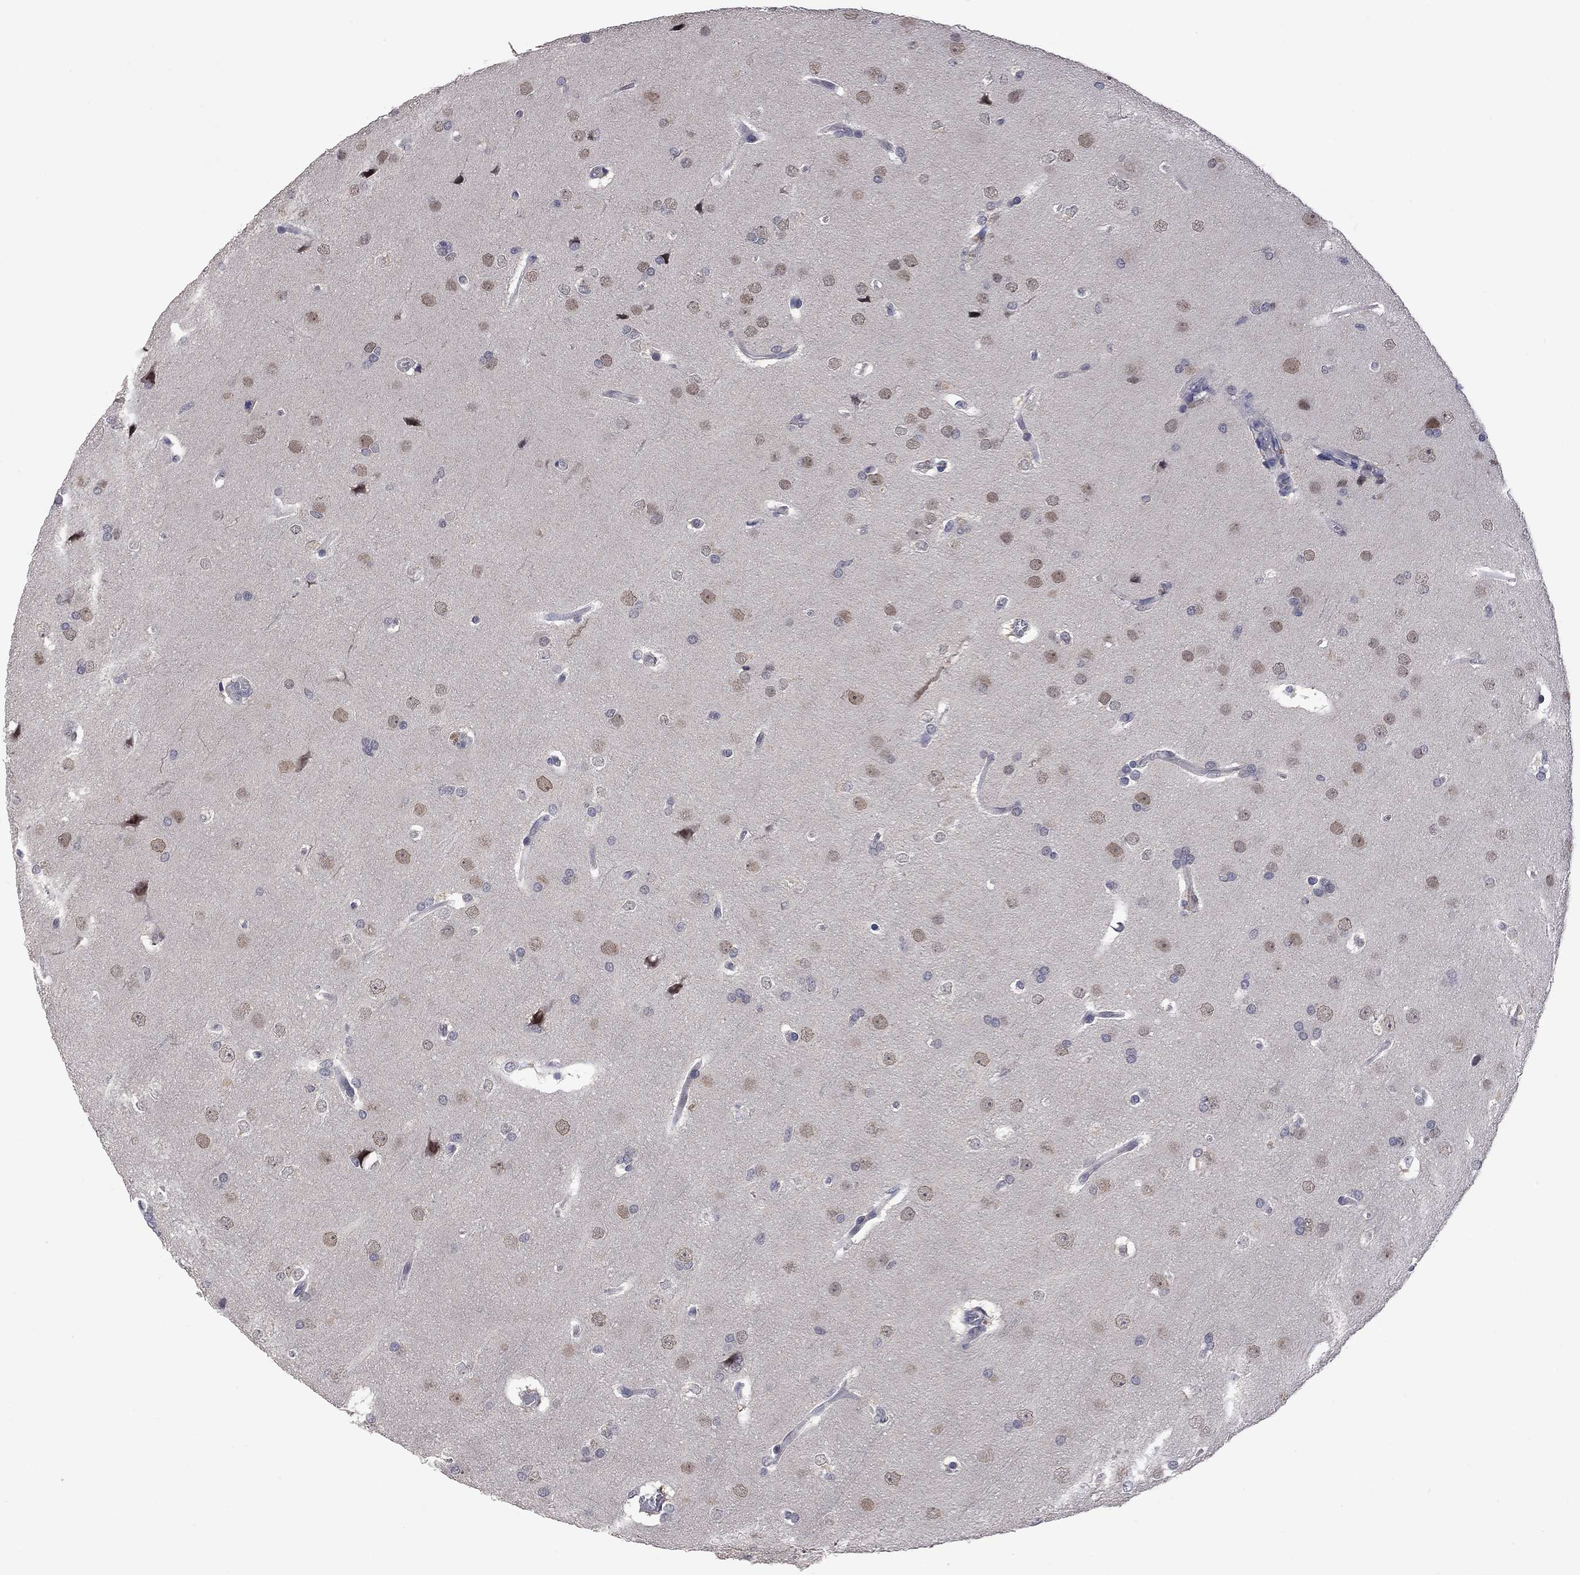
{"staining": {"intensity": "negative", "quantity": "none", "location": "none"}, "tissue": "glioma", "cell_type": "Tumor cells", "image_type": "cancer", "snomed": [{"axis": "morphology", "description": "Glioma, malignant, Low grade"}, {"axis": "topography", "description": "Brain"}], "caption": "Glioma was stained to show a protein in brown. There is no significant positivity in tumor cells.", "gene": "FABP12", "patient": {"sex": "female", "age": 32}}